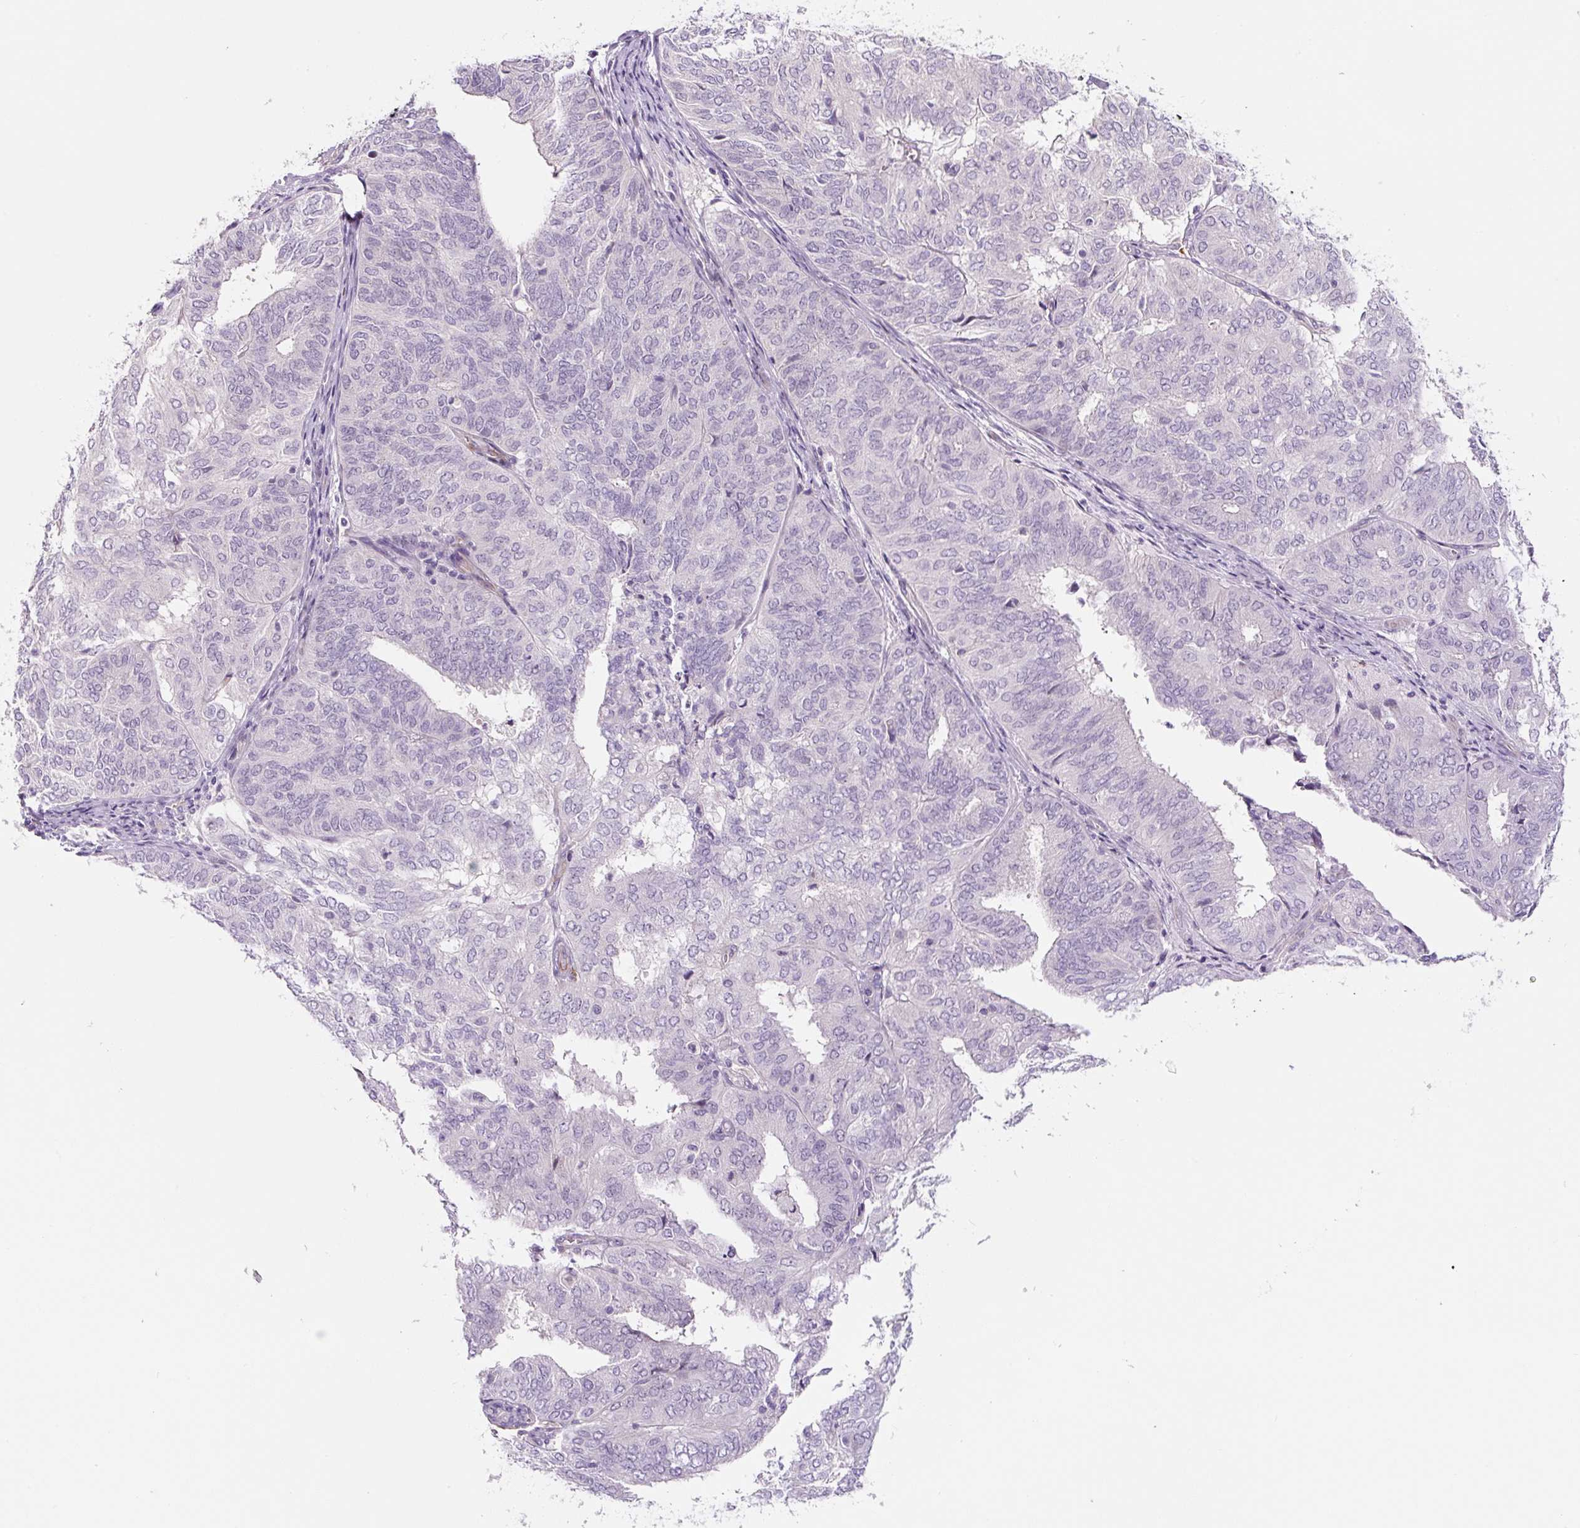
{"staining": {"intensity": "negative", "quantity": "none", "location": "none"}, "tissue": "endometrial cancer", "cell_type": "Tumor cells", "image_type": "cancer", "snomed": [{"axis": "morphology", "description": "Adenocarcinoma, NOS"}, {"axis": "topography", "description": "Uterus"}], "caption": "Immunohistochemical staining of endometrial cancer shows no significant positivity in tumor cells.", "gene": "CCL25", "patient": {"sex": "female", "age": 60}}